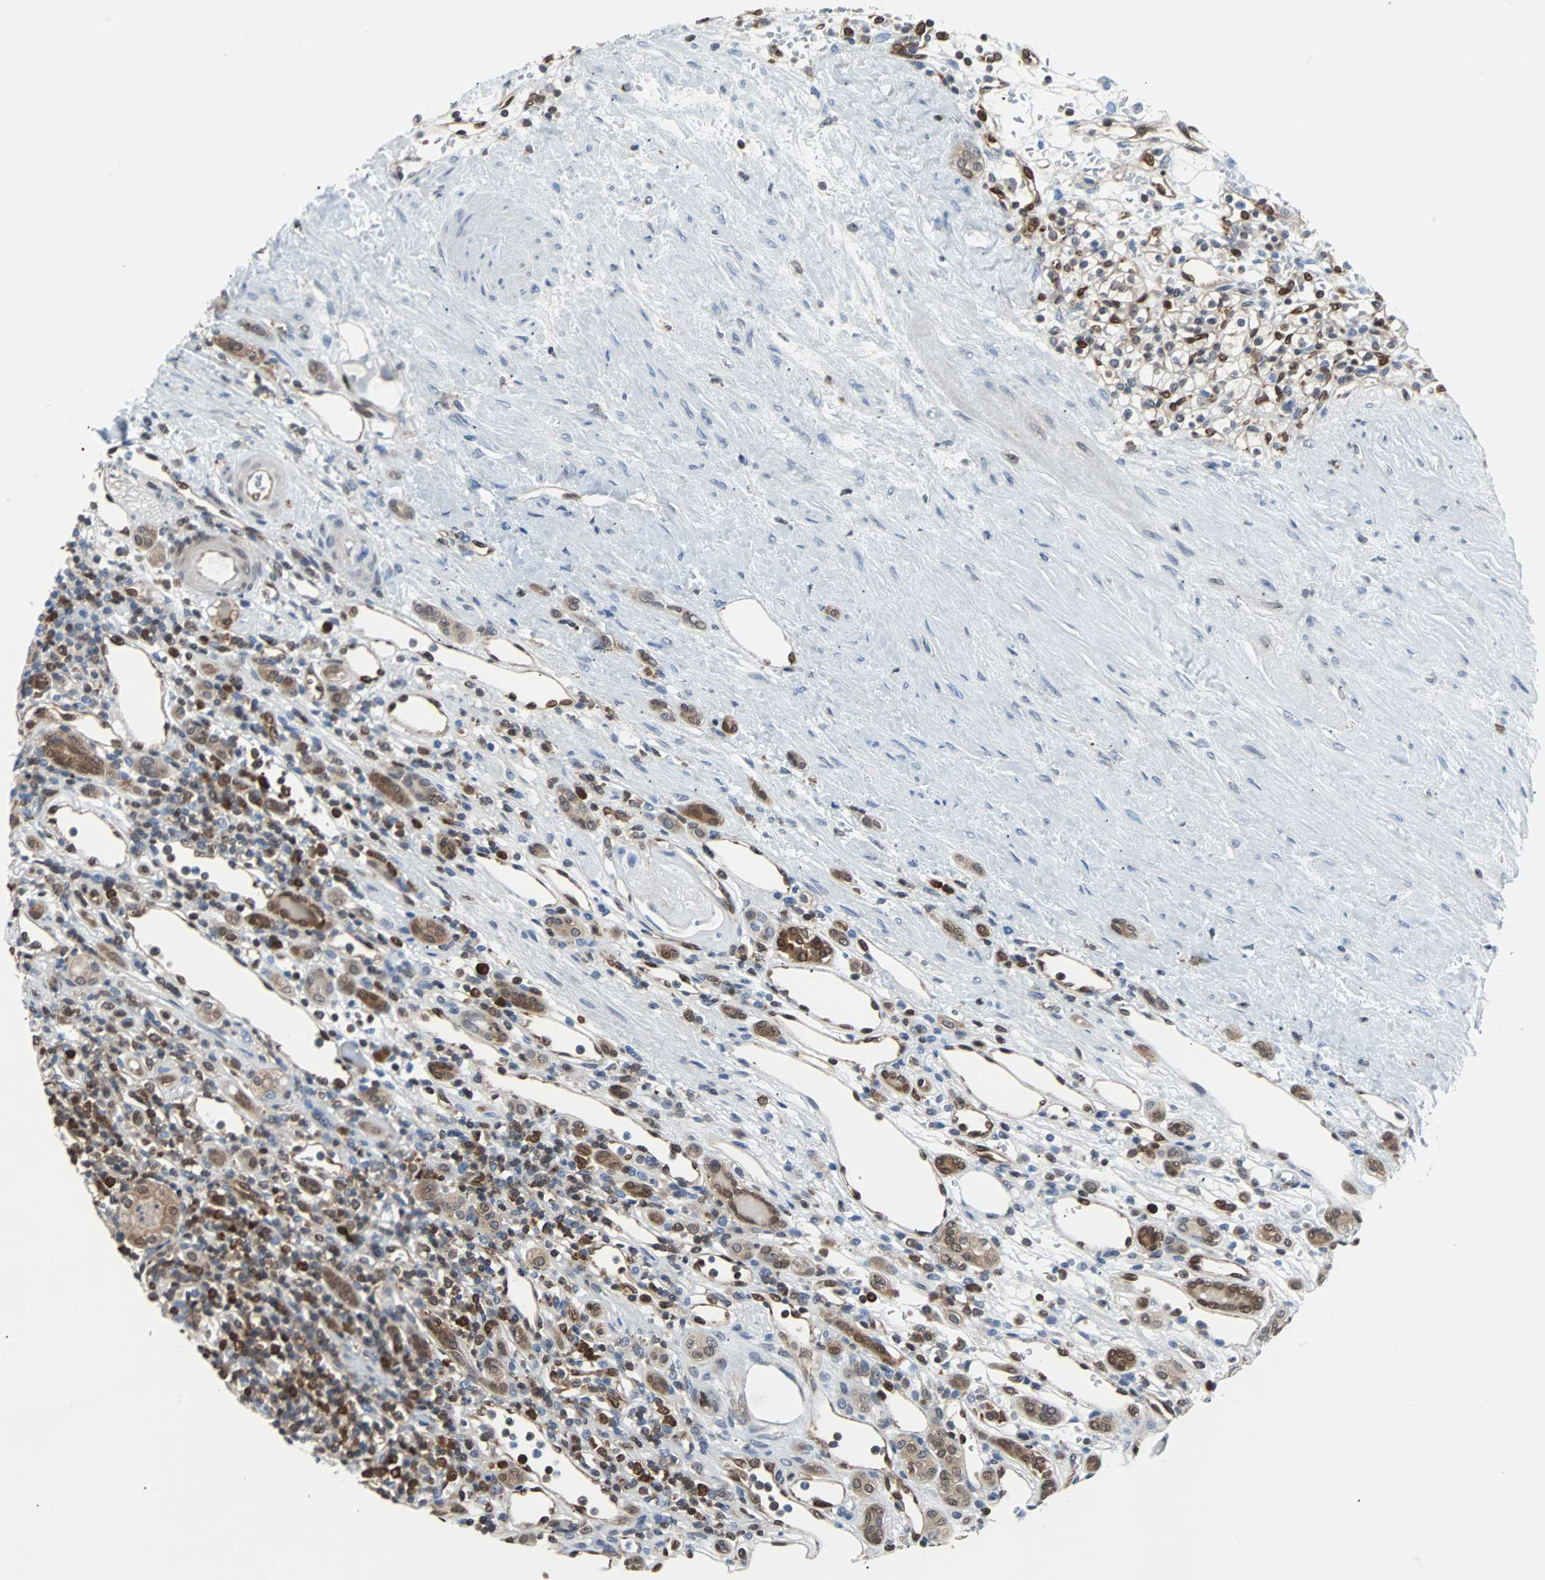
{"staining": {"intensity": "moderate", "quantity": "25%-75%", "location": "cytoplasmic/membranous,nuclear"}, "tissue": "renal cancer", "cell_type": "Tumor cells", "image_type": "cancer", "snomed": [{"axis": "morphology", "description": "Normal tissue, NOS"}, {"axis": "morphology", "description": "Adenocarcinoma, NOS"}, {"axis": "topography", "description": "Kidney"}], "caption": "Immunohistochemistry (DAB (3,3'-diaminobenzidine)) staining of renal cancer (adenocarcinoma) demonstrates moderate cytoplasmic/membranous and nuclear protein positivity in approximately 25%-75% of tumor cells.", "gene": "MAP2K6", "patient": {"sex": "female", "age": 55}}